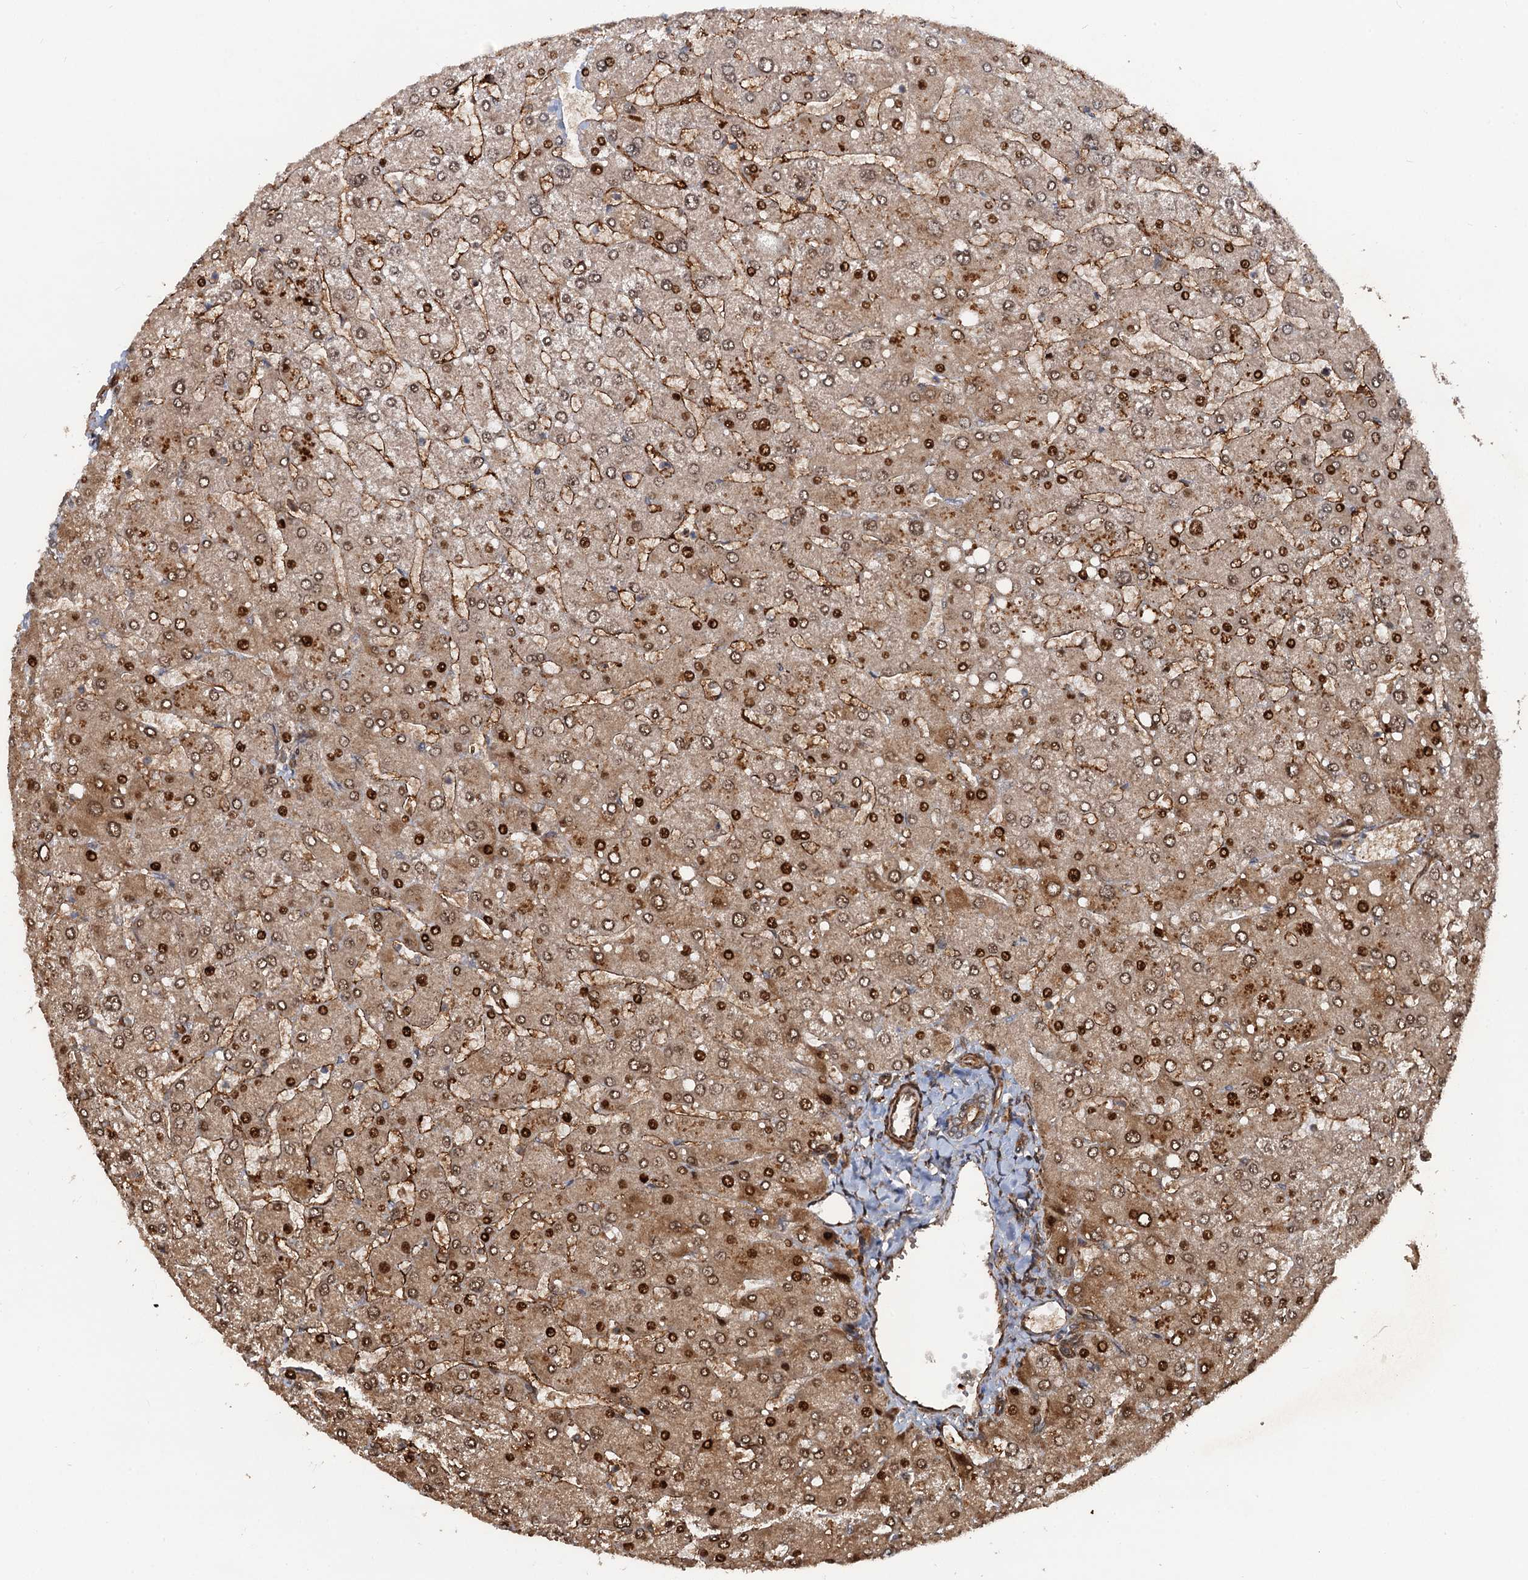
{"staining": {"intensity": "moderate", "quantity": ">75%", "location": "cytoplasmic/membranous"}, "tissue": "liver", "cell_type": "Cholangiocytes", "image_type": "normal", "snomed": [{"axis": "morphology", "description": "Normal tissue, NOS"}, {"axis": "topography", "description": "Liver"}], "caption": "IHC (DAB (3,3'-diaminobenzidine)) staining of normal liver displays moderate cytoplasmic/membranous protein expression in approximately >75% of cholangiocytes.", "gene": "SNRNP25", "patient": {"sex": "male", "age": 55}}